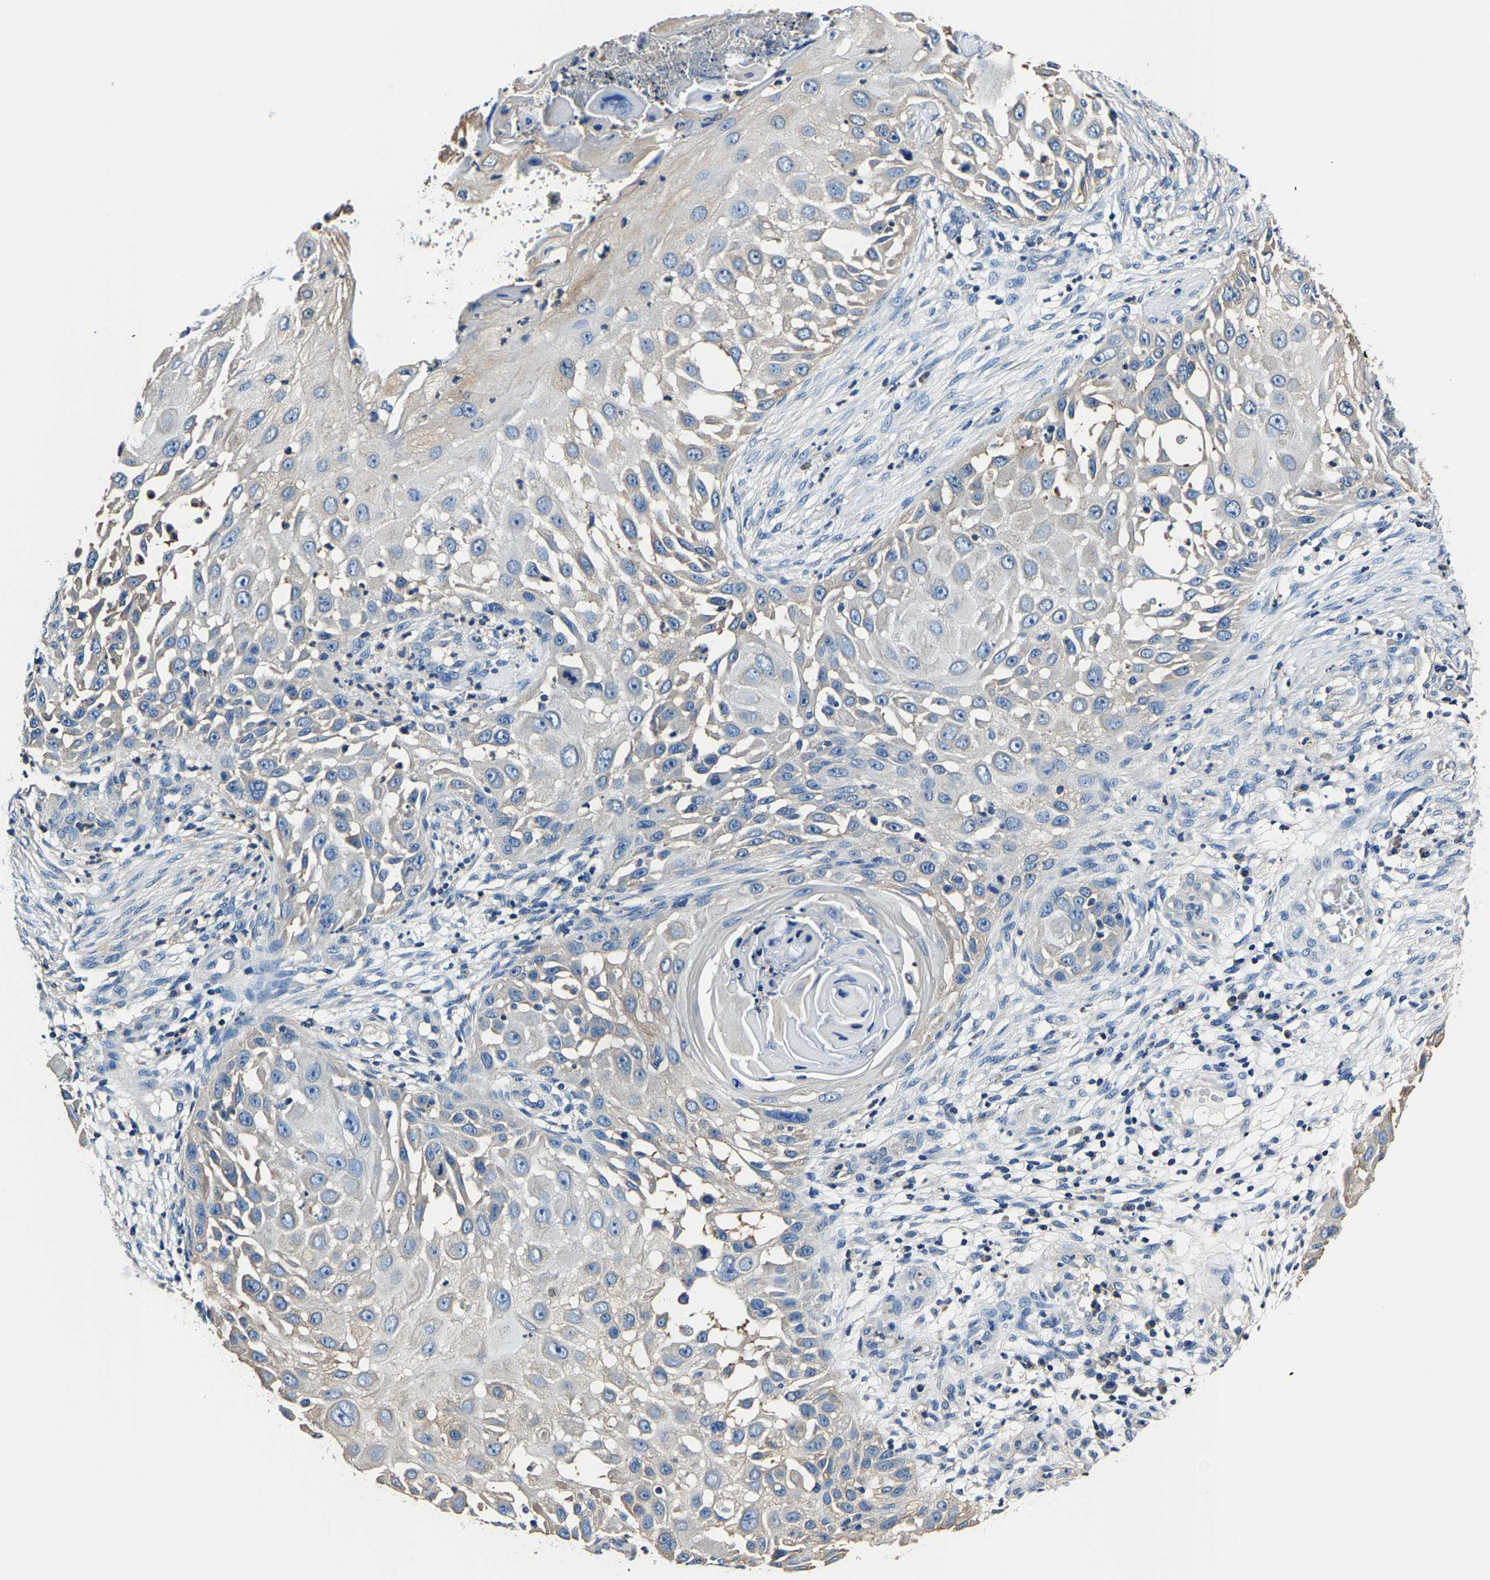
{"staining": {"intensity": "weak", "quantity": "<25%", "location": "cytoplasmic/membranous"}, "tissue": "skin cancer", "cell_type": "Tumor cells", "image_type": "cancer", "snomed": [{"axis": "morphology", "description": "Squamous cell carcinoma, NOS"}, {"axis": "topography", "description": "Skin"}], "caption": "Immunohistochemistry (IHC) of human skin squamous cell carcinoma exhibits no expression in tumor cells. (DAB (3,3'-diaminobenzidine) immunohistochemistry, high magnification).", "gene": "ALDOB", "patient": {"sex": "female", "age": 44}}